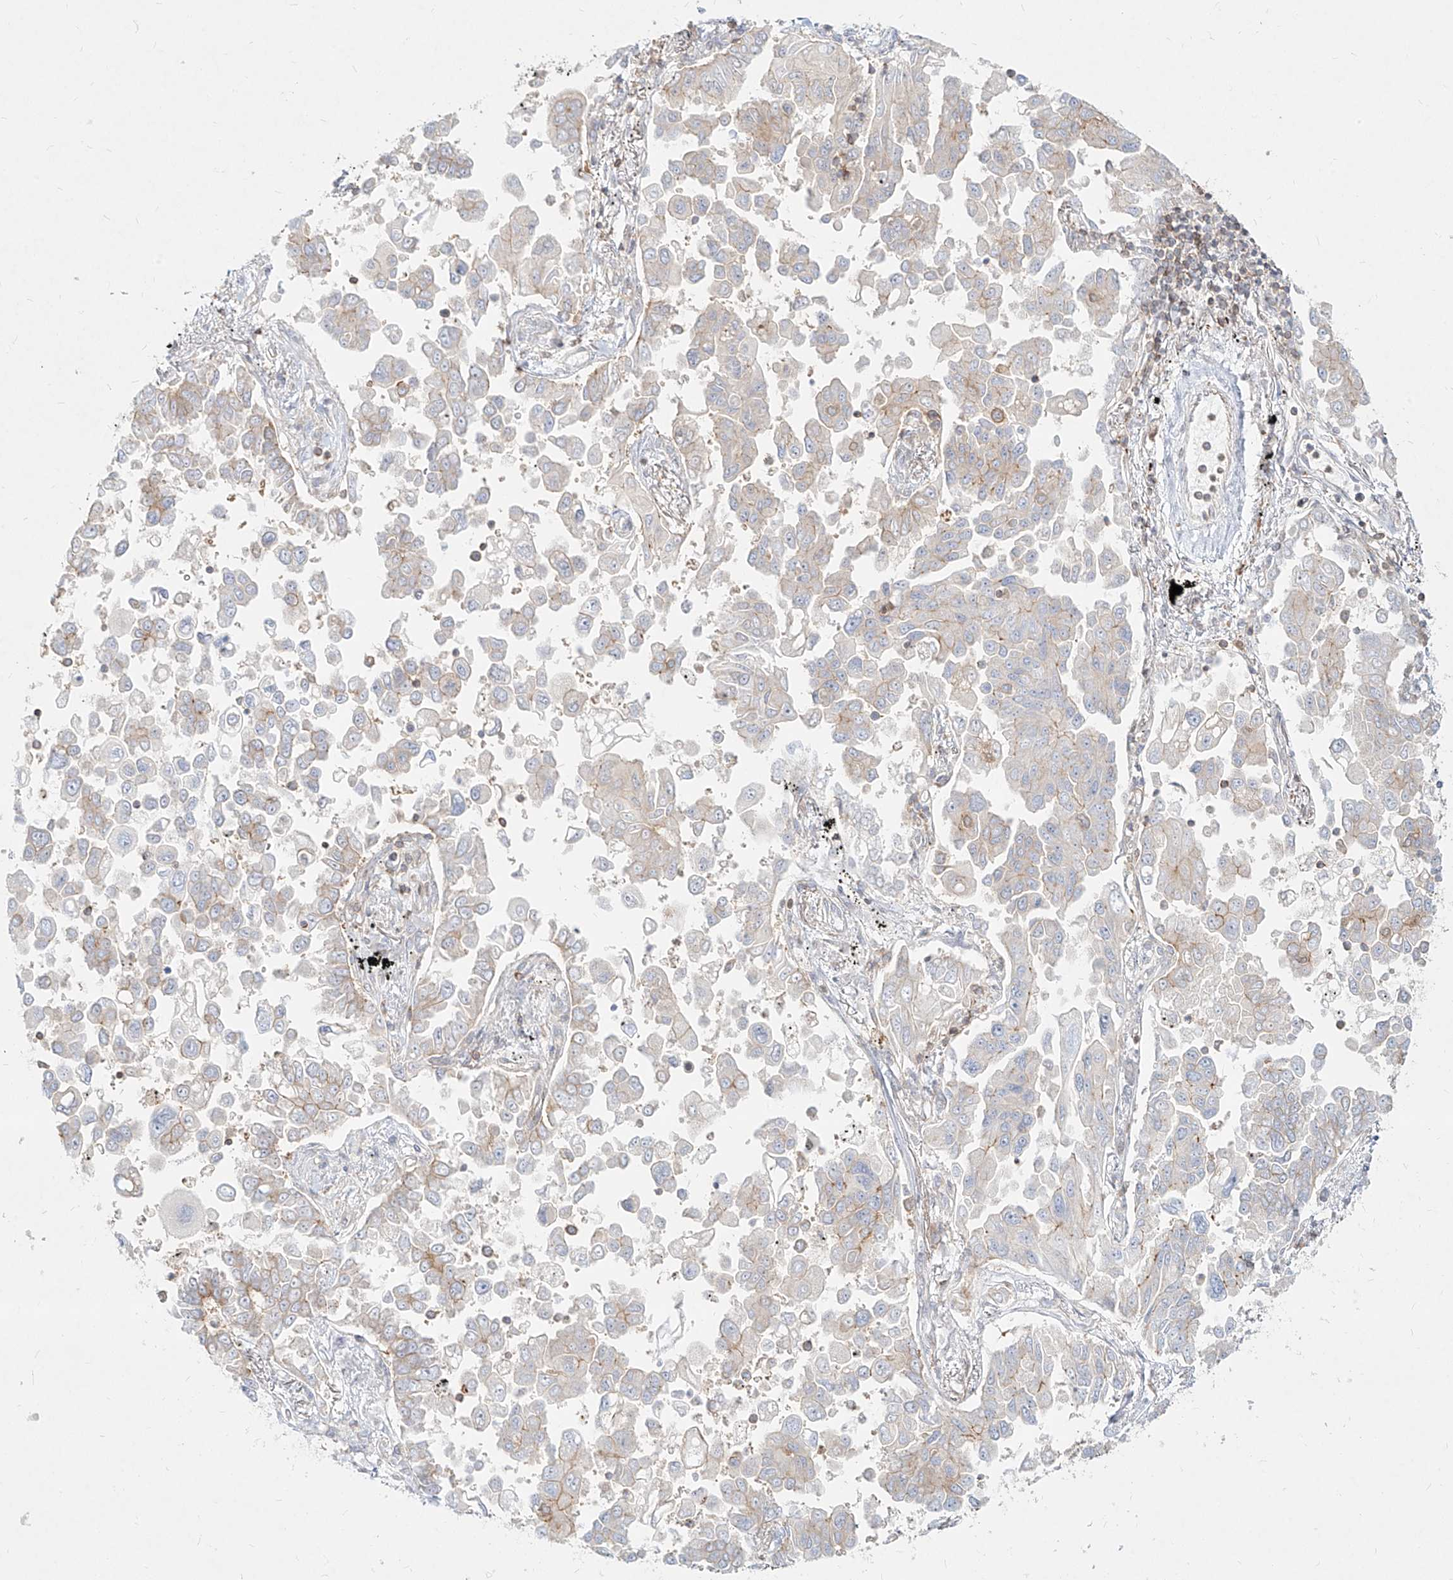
{"staining": {"intensity": "weak", "quantity": "<25%", "location": "cytoplasmic/membranous"}, "tissue": "lung cancer", "cell_type": "Tumor cells", "image_type": "cancer", "snomed": [{"axis": "morphology", "description": "Adenocarcinoma, NOS"}, {"axis": "topography", "description": "Lung"}], "caption": "This is an immunohistochemistry micrograph of lung cancer (adenocarcinoma). There is no staining in tumor cells.", "gene": "SLC2A12", "patient": {"sex": "female", "age": 67}}